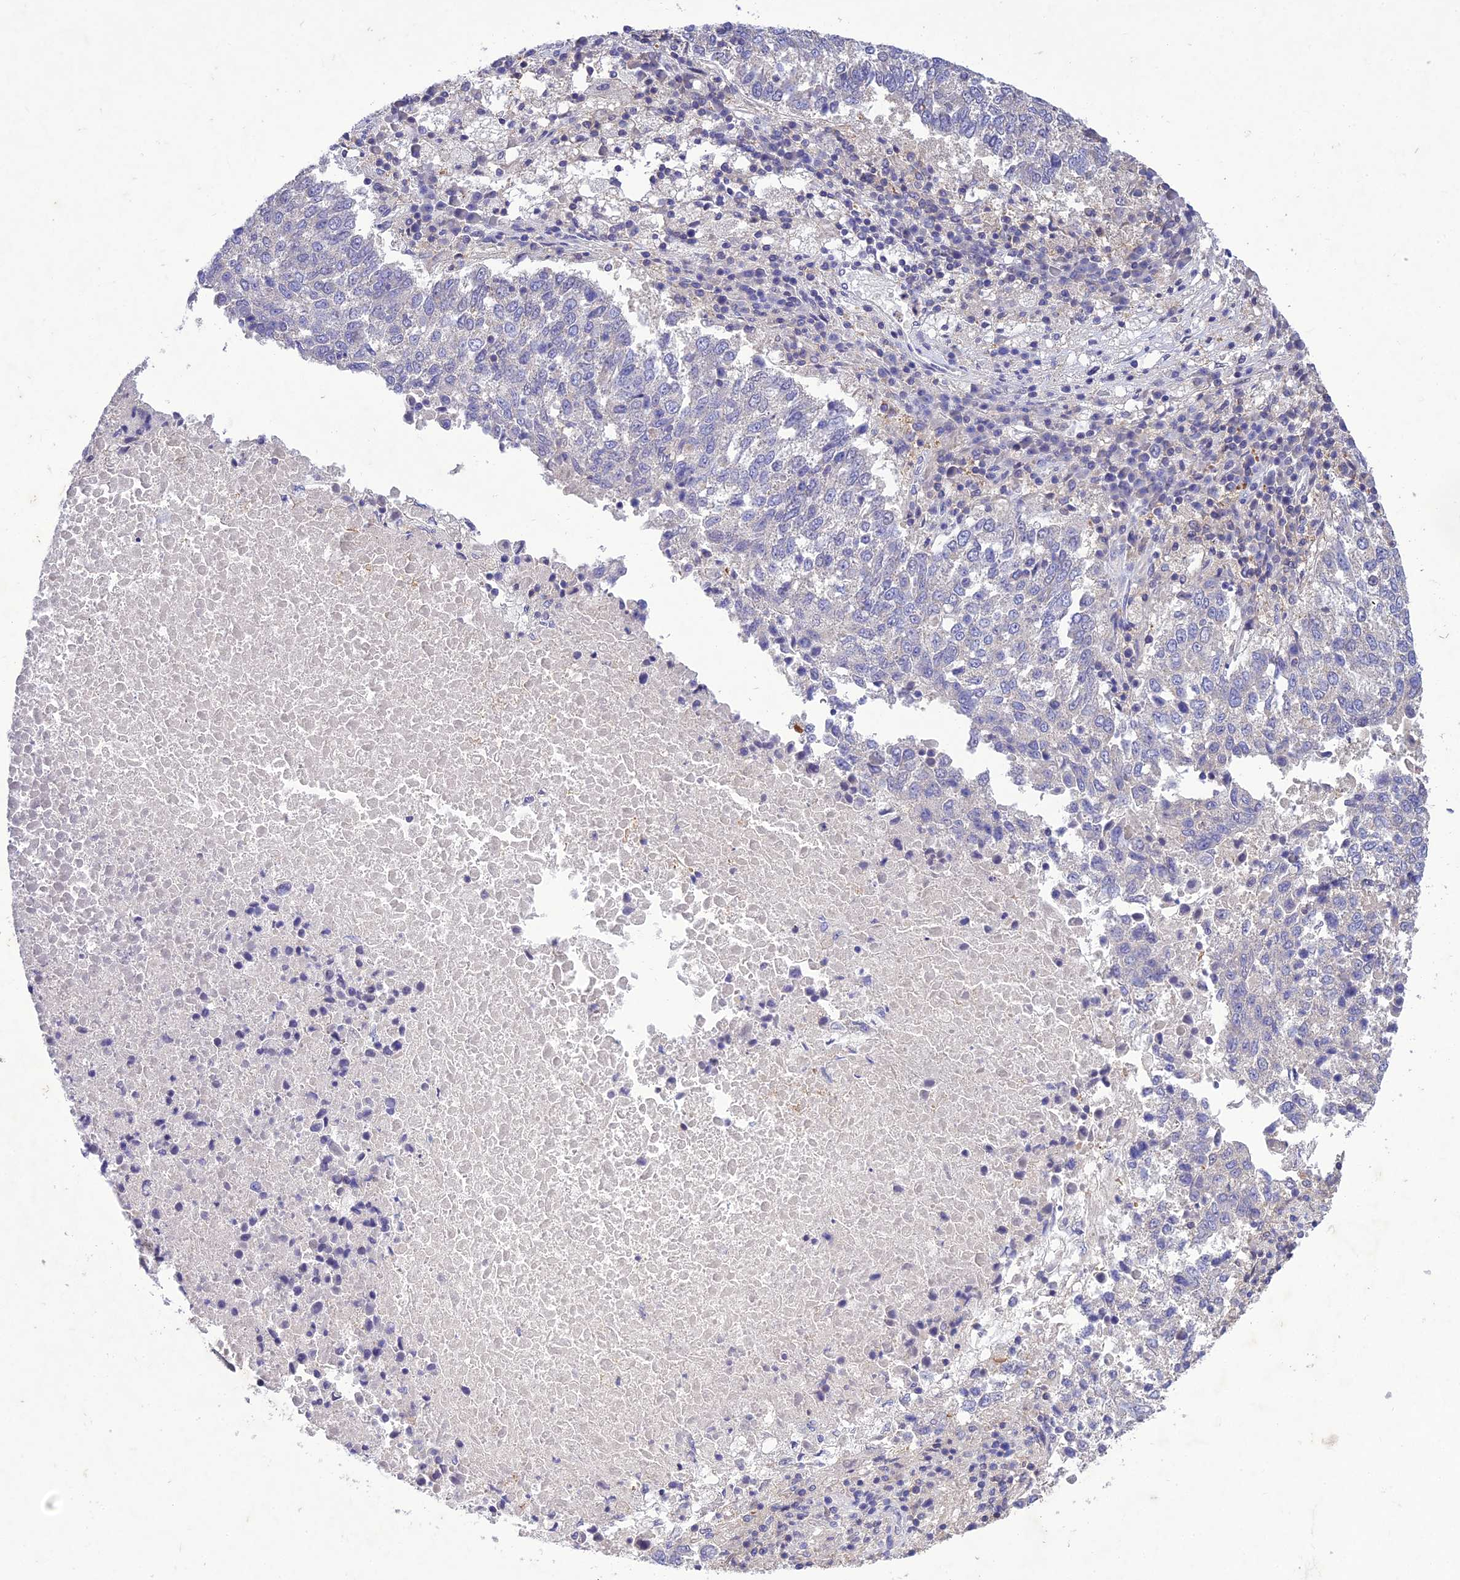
{"staining": {"intensity": "negative", "quantity": "none", "location": "none"}, "tissue": "lung cancer", "cell_type": "Tumor cells", "image_type": "cancer", "snomed": [{"axis": "morphology", "description": "Squamous cell carcinoma, NOS"}, {"axis": "topography", "description": "Lung"}], "caption": "Tumor cells show no significant protein positivity in squamous cell carcinoma (lung).", "gene": "SNX24", "patient": {"sex": "male", "age": 73}}